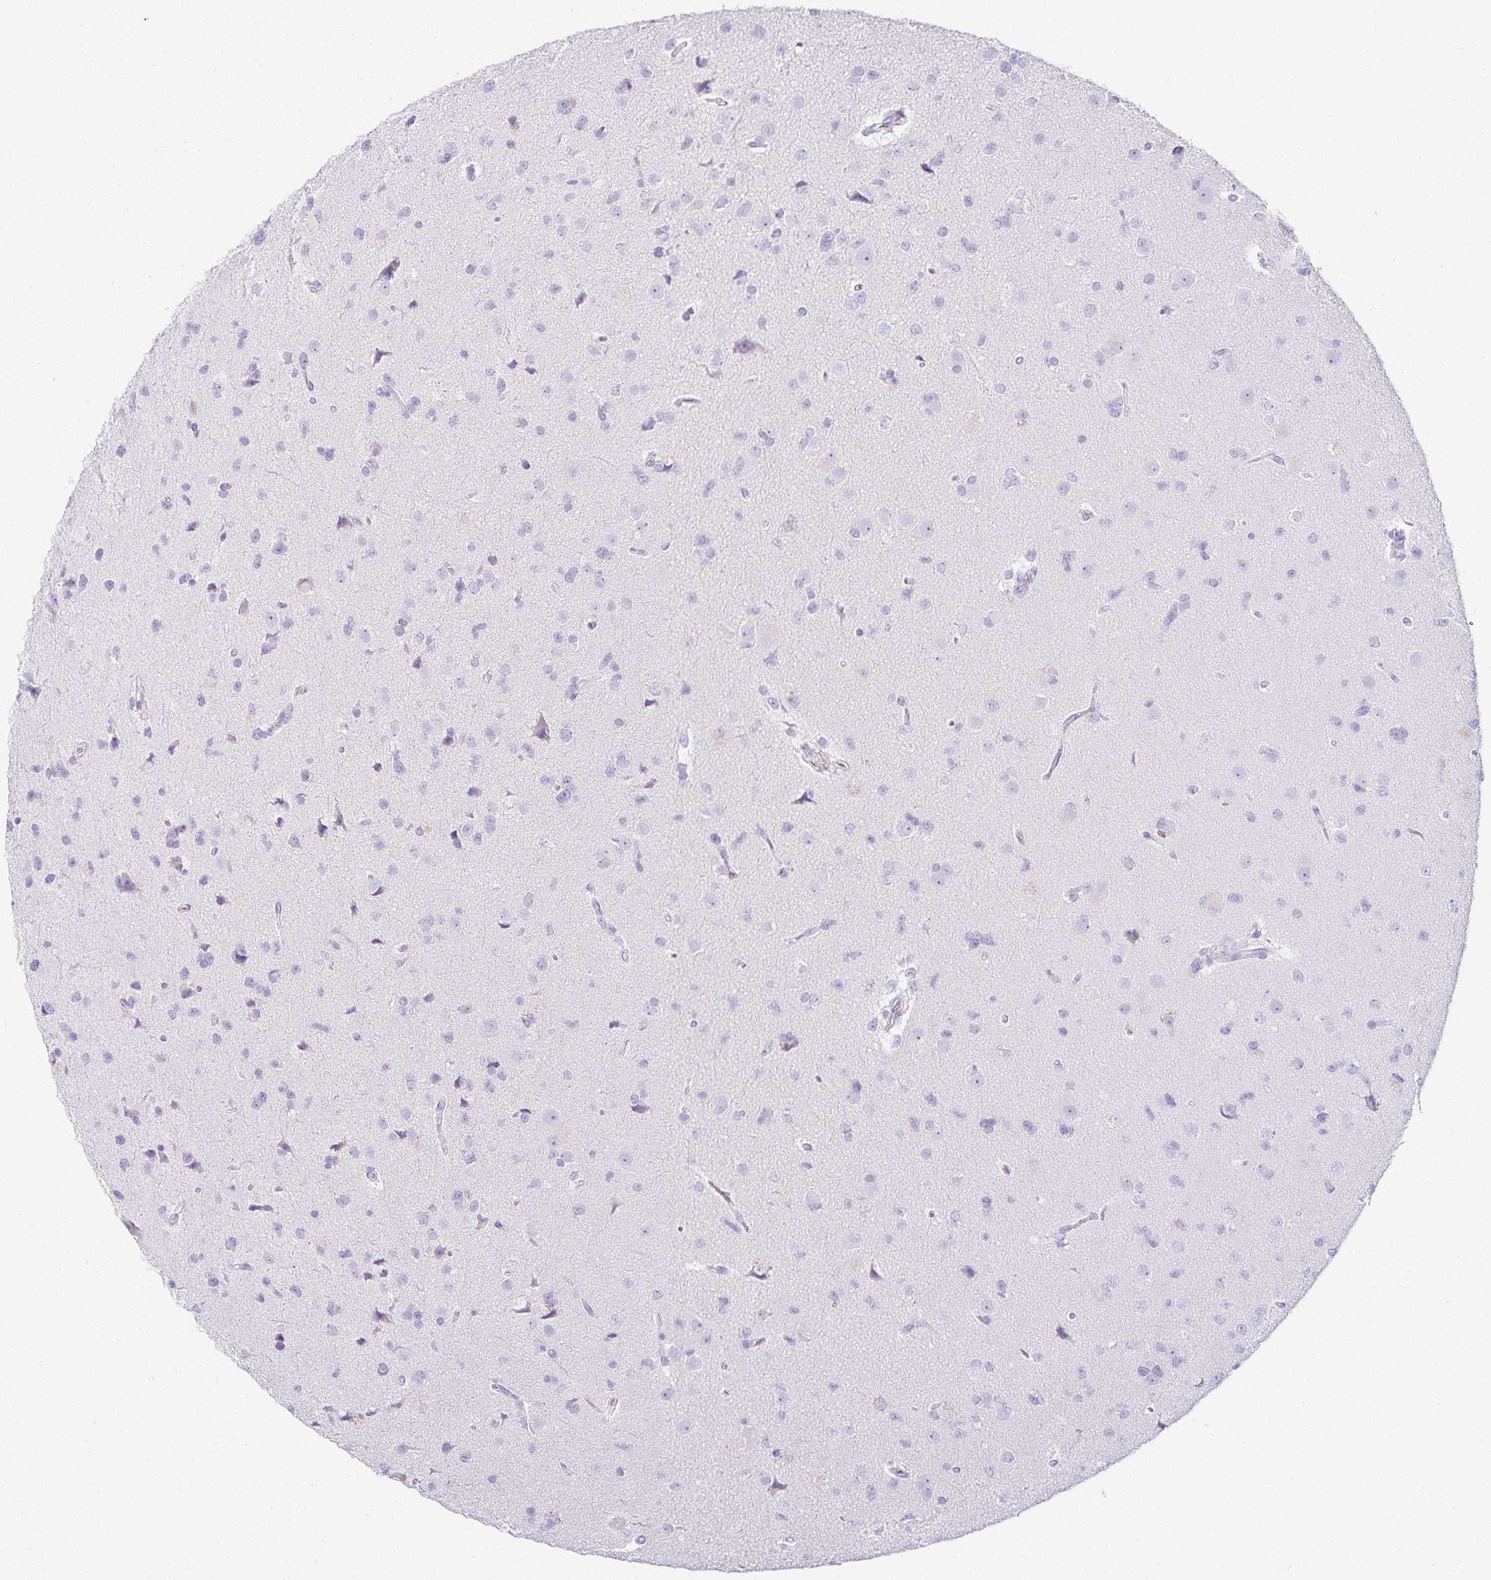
{"staining": {"intensity": "negative", "quantity": "none", "location": "none"}, "tissue": "glioma", "cell_type": "Tumor cells", "image_type": "cancer", "snomed": [{"axis": "morphology", "description": "Glioma, malignant, Low grade"}, {"axis": "topography", "description": "Brain"}], "caption": "IHC histopathology image of glioma stained for a protein (brown), which exhibits no staining in tumor cells.", "gene": "GP2", "patient": {"sex": "female", "age": 55}}